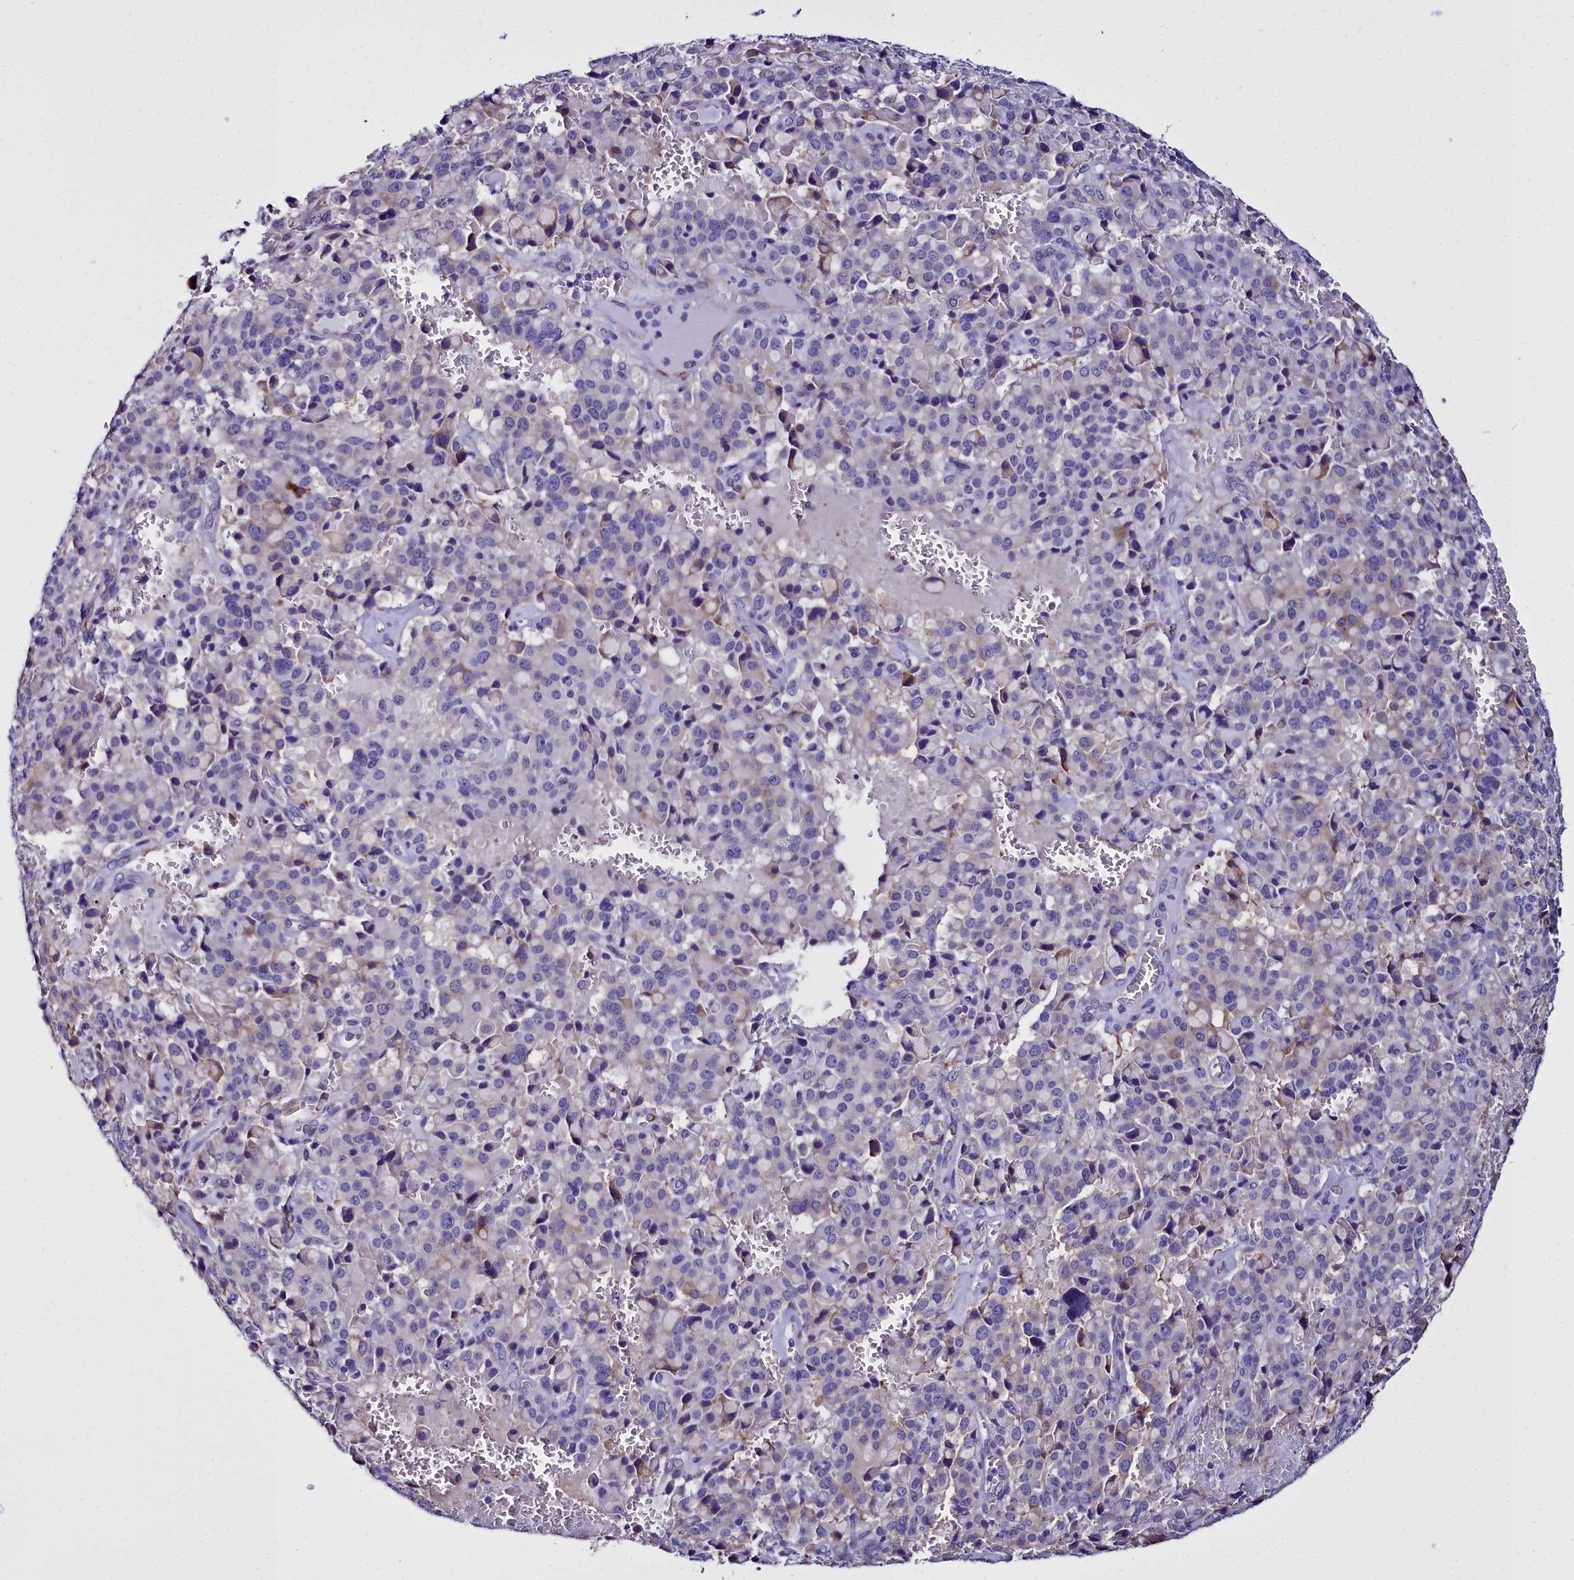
{"staining": {"intensity": "weak", "quantity": "<25%", "location": "cytoplasmic/membranous"}, "tissue": "pancreatic cancer", "cell_type": "Tumor cells", "image_type": "cancer", "snomed": [{"axis": "morphology", "description": "Adenocarcinoma, NOS"}, {"axis": "topography", "description": "Pancreas"}], "caption": "Tumor cells show no significant protein positivity in pancreatic cancer (adenocarcinoma).", "gene": "TXNDC5", "patient": {"sex": "male", "age": 65}}